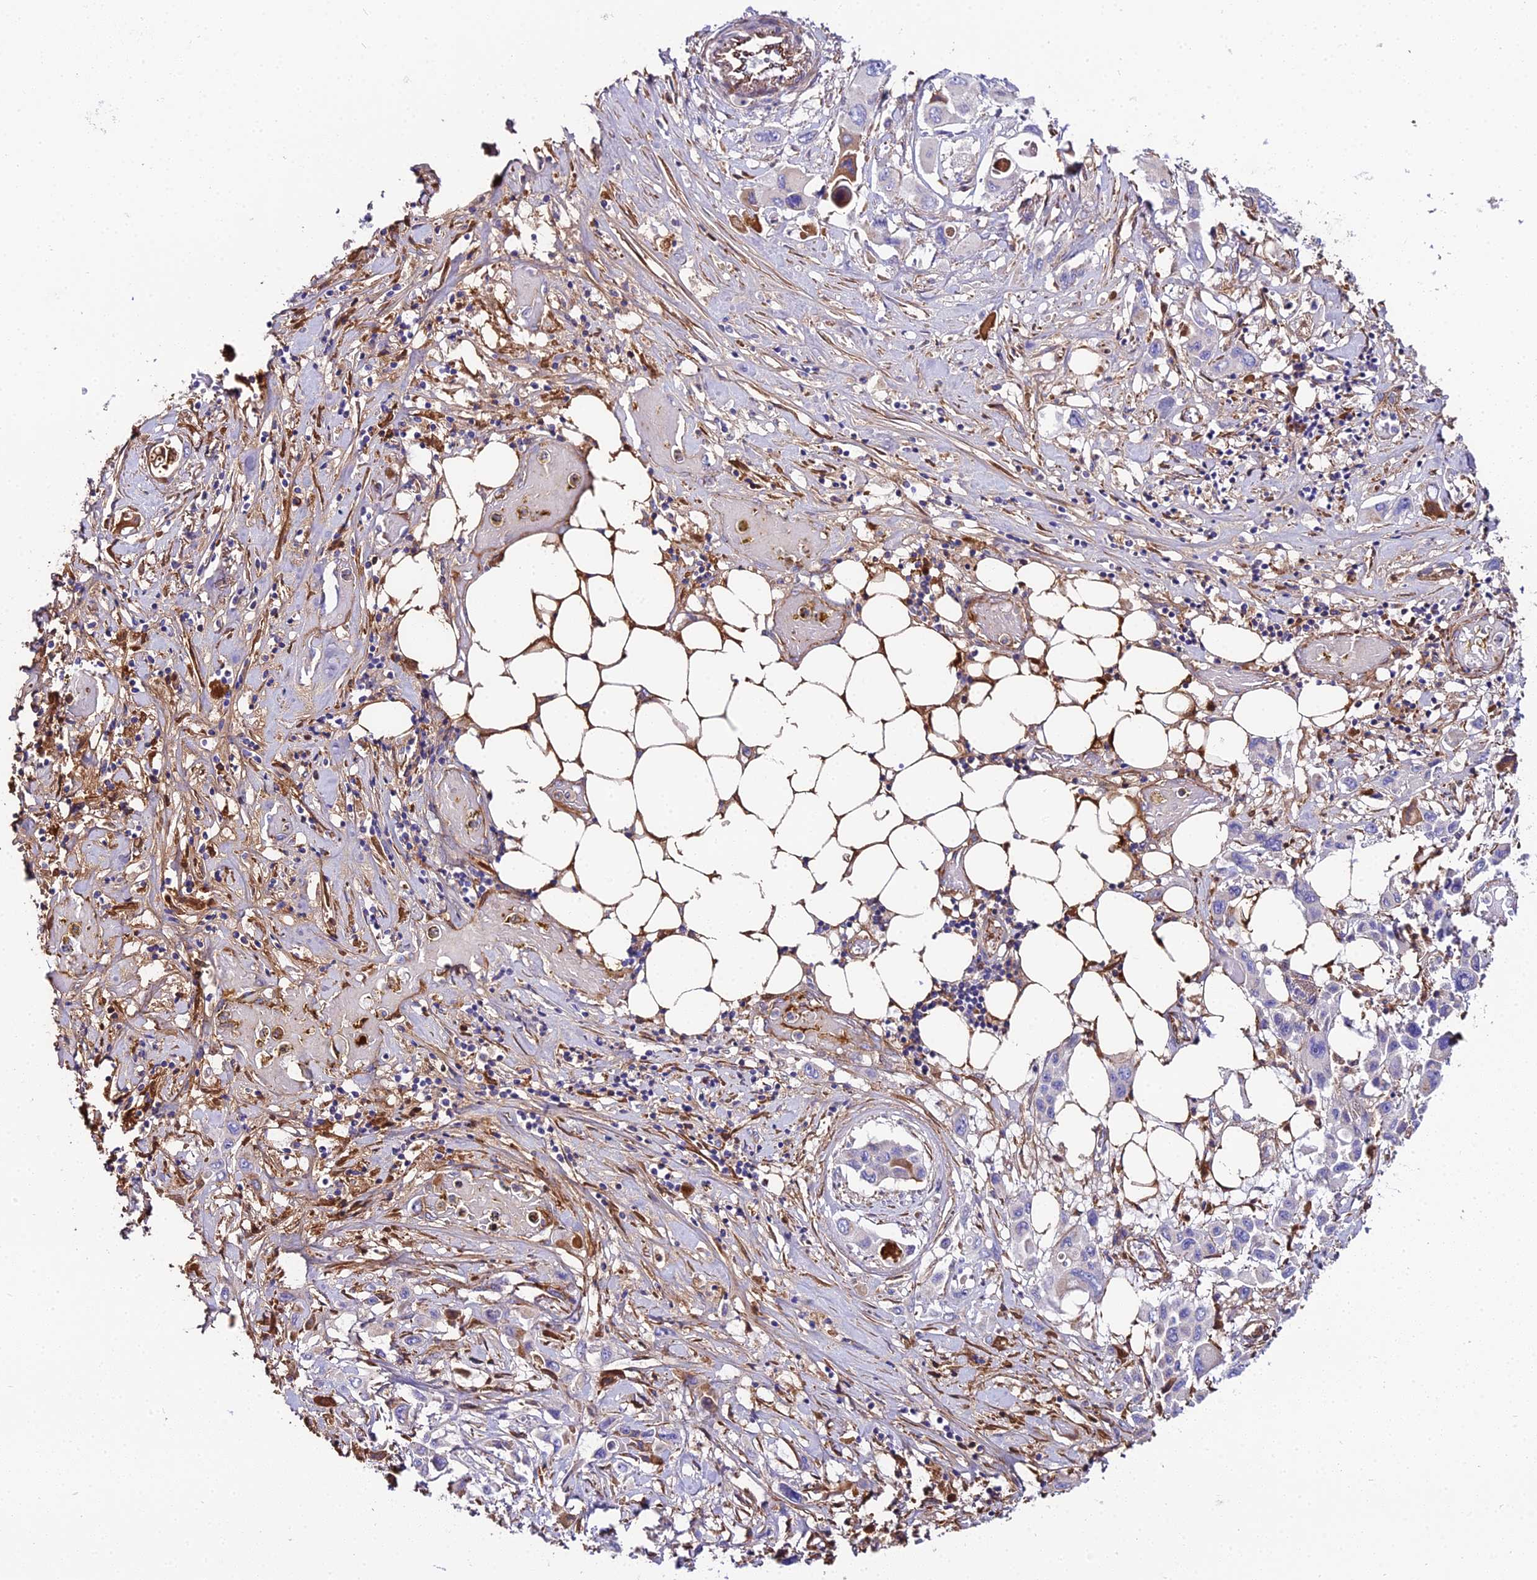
{"staining": {"intensity": "negative", "quantity": "none", "location": "none"}, "tissue": "pancreatic cancer", "cell_type": "Tumor cells", "image_type": "cancer", "snomed": [{"axis": "morphology", "description": "Adenocarcinoma, NOS"}, {"axis": "topography", "description": "Pancreas"}], "caption": "Tumor cells are negative for brown protein staining in adenocarcinoma (pancreatic).", "gene": "BEX4", "patient": {"sex": "male", "age": 92}}